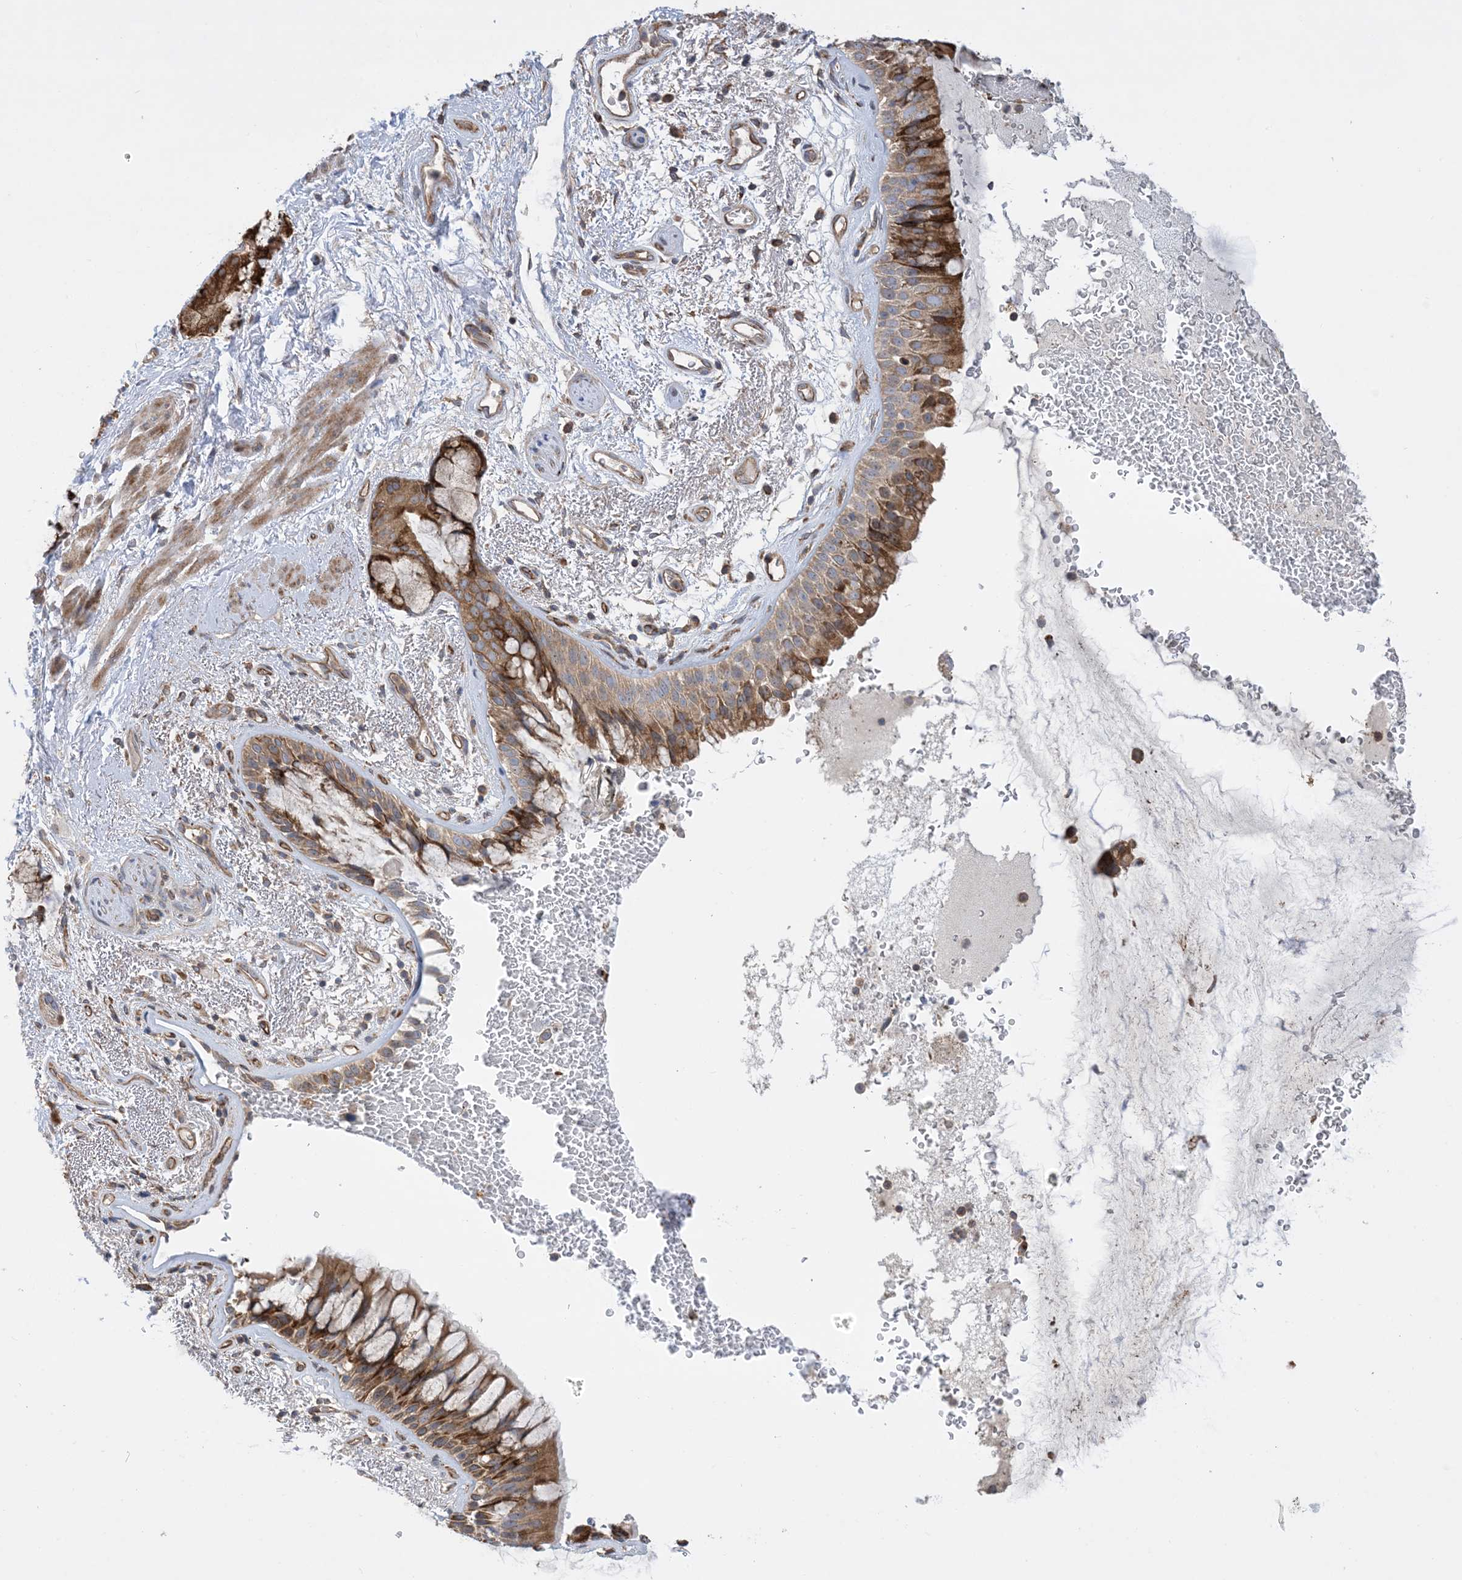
{"staining": {"intensity": "moderate", "quantity": ">75%", "location": "cytoplasmic/membranous"}, "tissue": "bronchus", "cell_type": "Respiratory epithelial cells", "image_type": "normal", "snomed": [{"axis": "morphology", "description": "Normal tissue, NOS"}, {"axis": "morphology", "description": "Squamous cell carcinoma, NOS"}, {"axis": "topography", "description": "Lymph node"}, {"axis": "topography", "description": "Bronchus"}, {"axis": "topography", "description": "Lung"}], "caption": "Immunohistochemistry (IHC) image of unremarkable human bronchus stained for a protein (brown), which shows medium levels of moderate cytoplasmic/membranous expression in about >75% of respiratory epithelial cells.", "gene": "CLEC16A", "patient": {"sex": "male", "age": 66}}